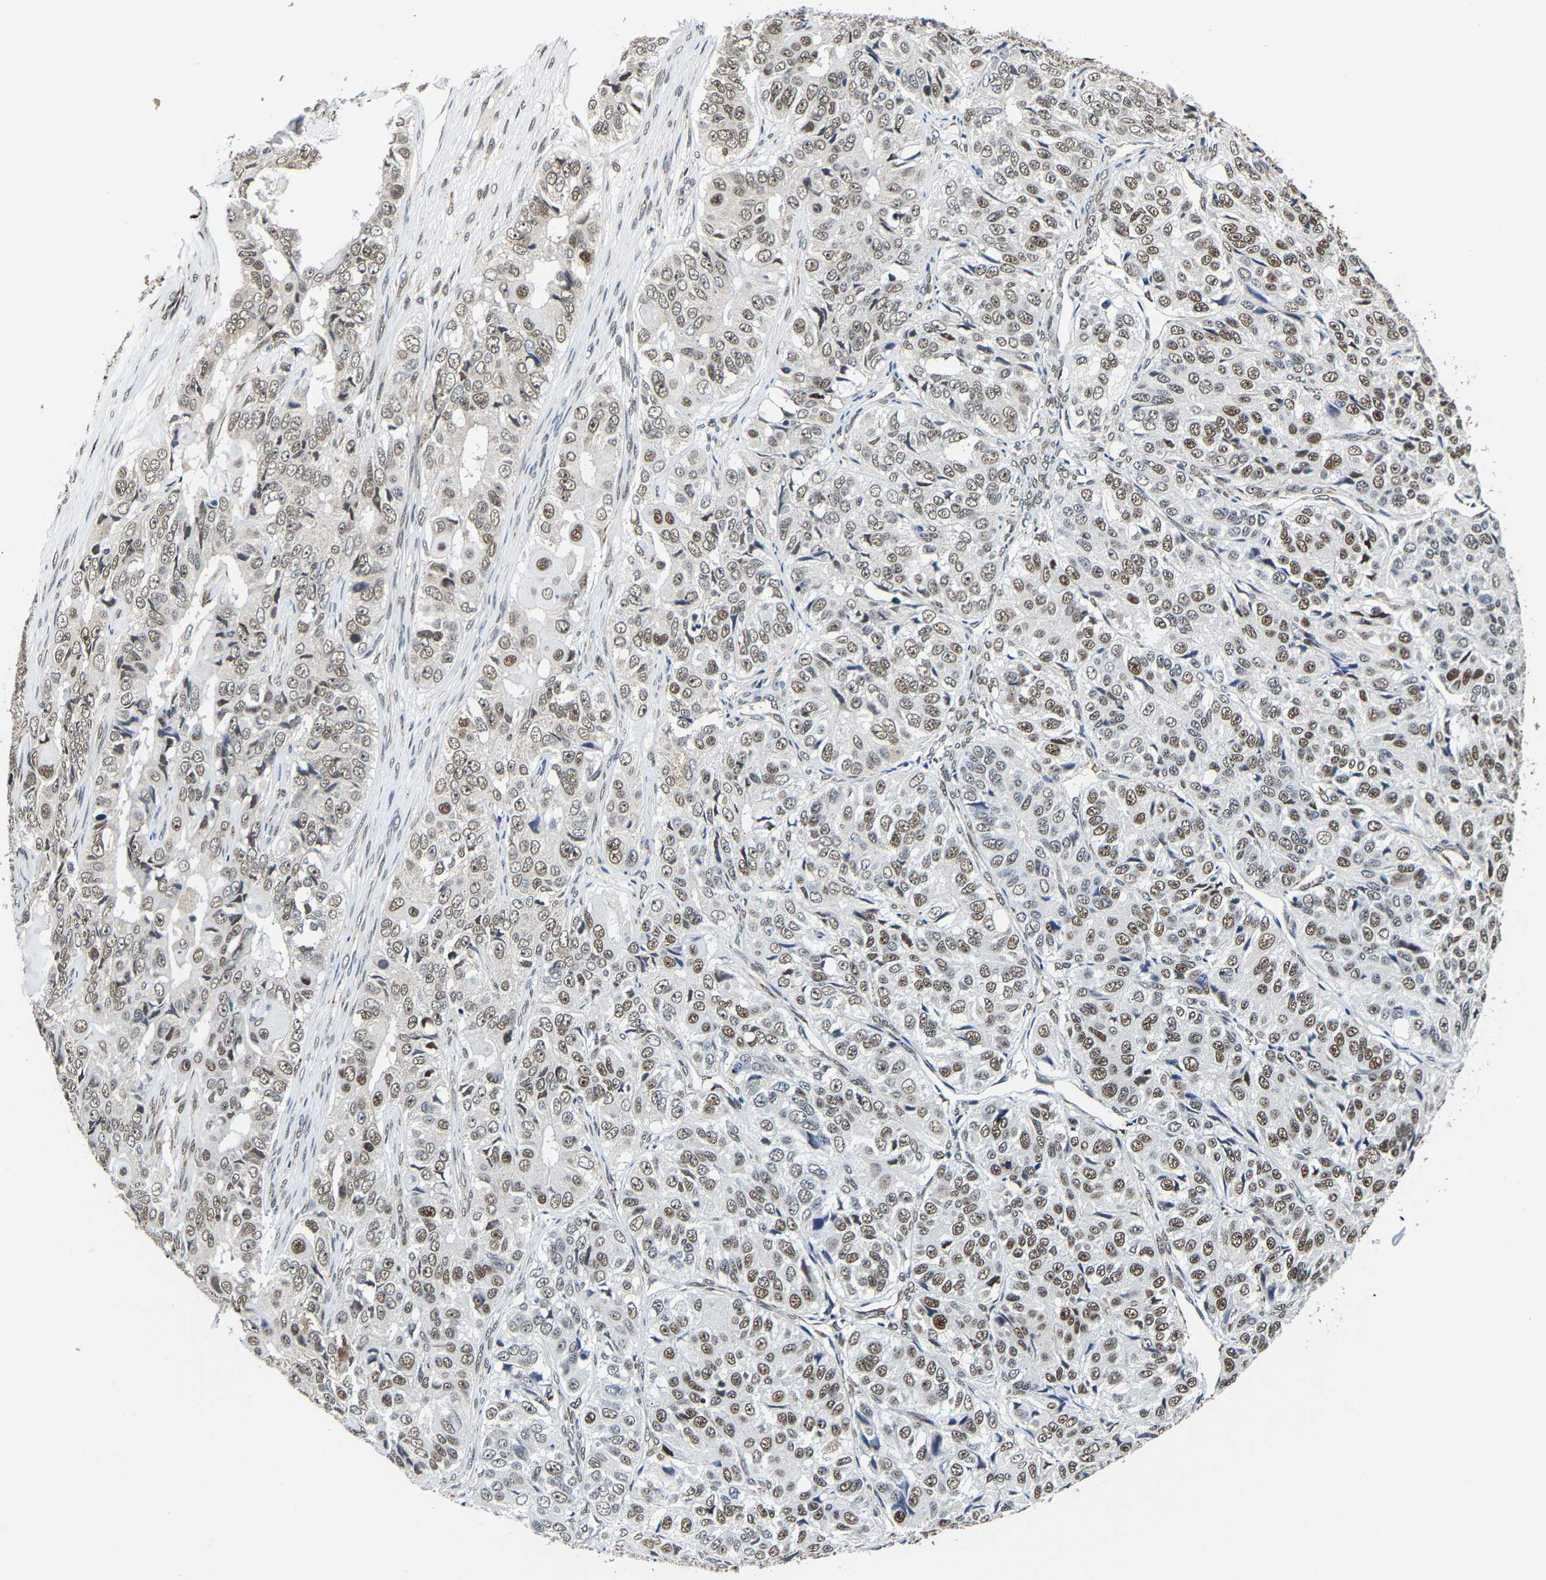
{"staining": {"intensity": "moderate", "quantity": ">75%", "location": "nuclear"}, "tissue": "ovarian cancer", "cell_type": "Tumor cells", "image_type": "cancer", "snomed": [{"axis": "morphology", "description": "Carcinoma, endometroid"}, {"axis": "topography", "description": "Ovary"}], "caption": "Immunohistochemical staining of ovarian cancer (endometroid carcinoma) exhibits moderate nuclear protein staining in approximately >75% of tumor cells.", "gene": "METTL1", "patient": {"sex": "female", "age": 51}}